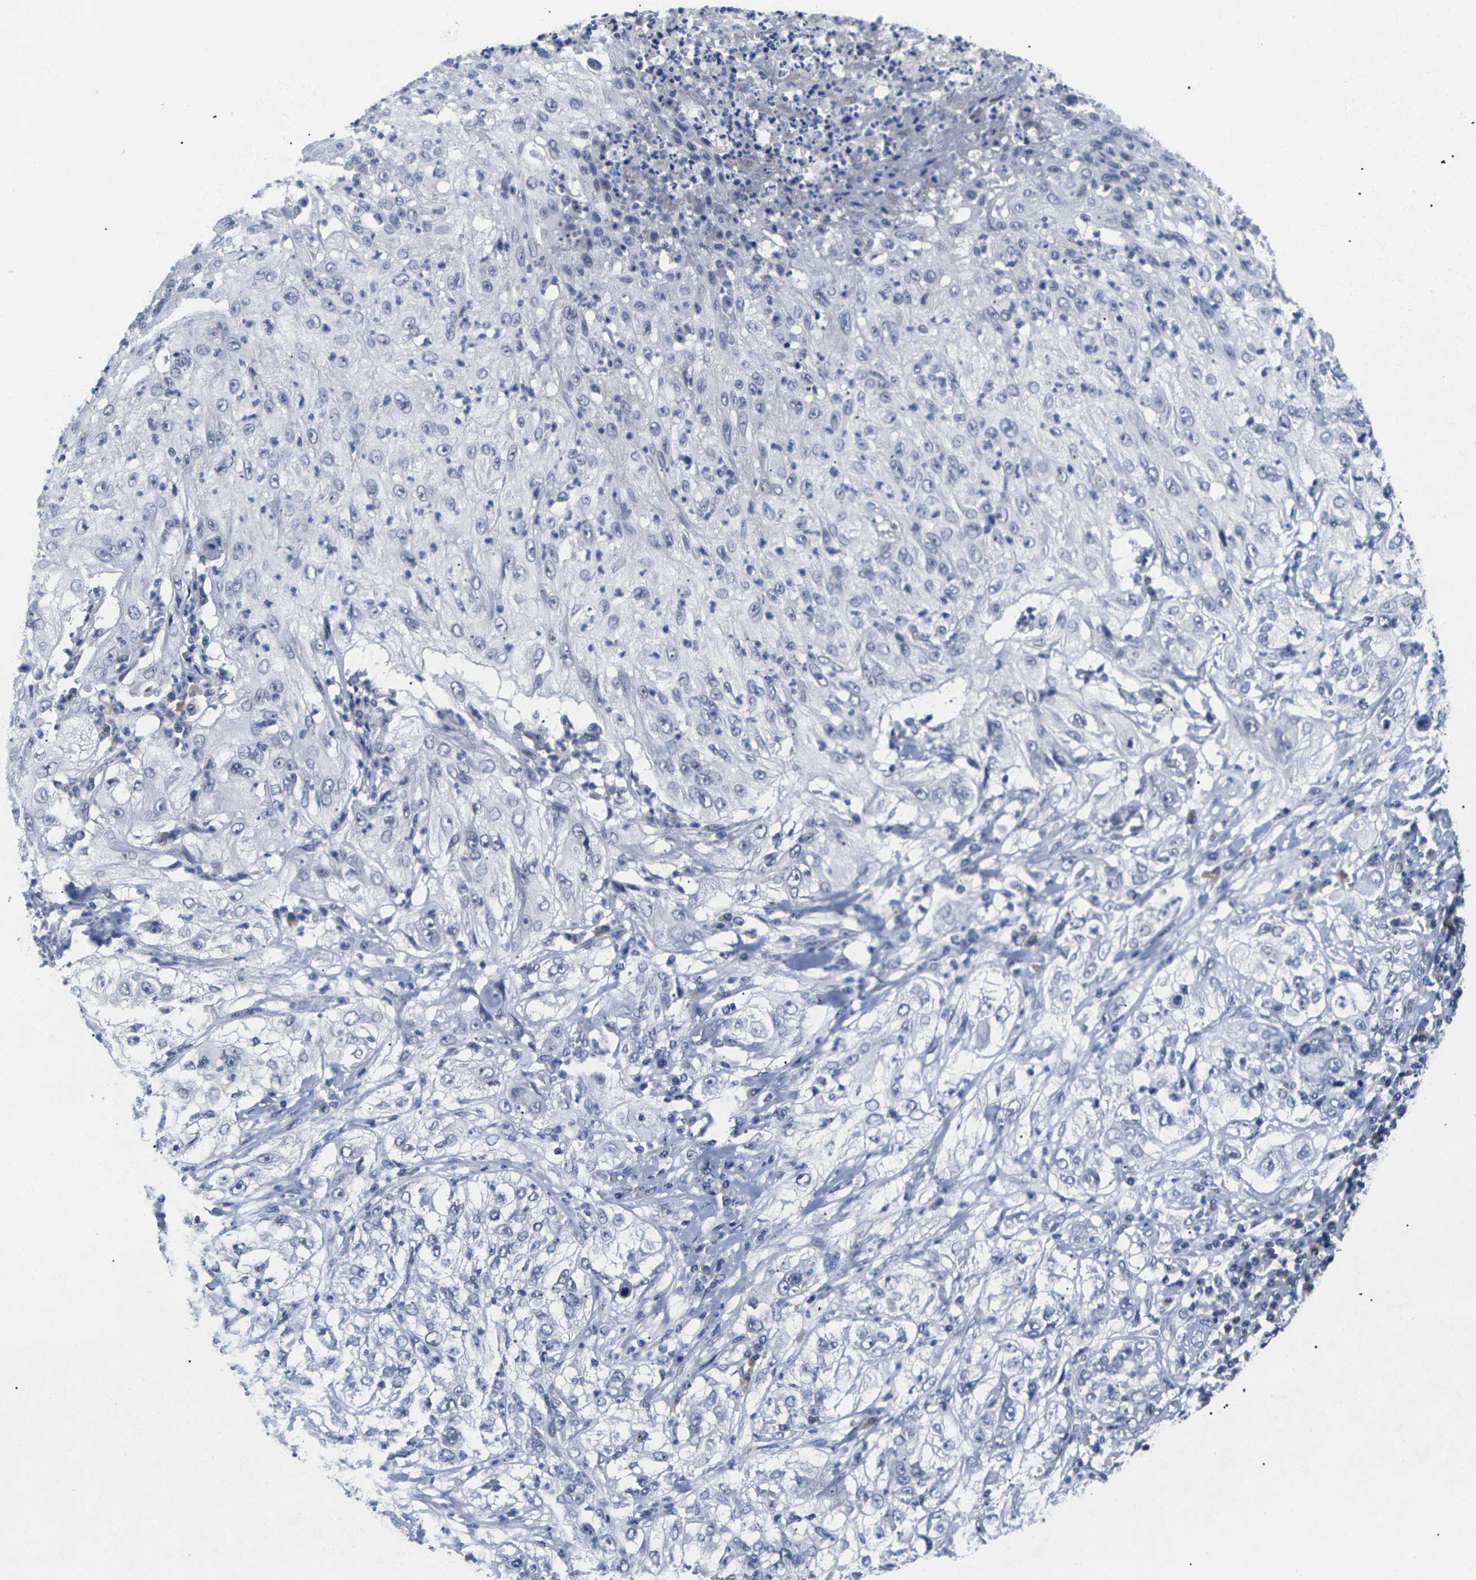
{"staining": {"intensity": "negative", "quantity": "none", "location": "none"}, "tissue": "lung cancer", "cell_type": "Tumor cells", "image_type": "cancer", "snomed": [{"axis": "morphology", "description": "Inflammation, NOS"}, {"axis": "morphology", "description": "Squamous cell carcinoma, NOS"}, {"axis": "topography", "description": "Lymph node"}, {"axis": "topography", "description": "Soft tissue"}, {"axis": "topography", "description": "Lung"}], "caption": "Human lung cancer stained for a protein using IHC exhibits no staining in tumor cells.", "gene": "ST6GAL2", "patient": {"sex": "male", "age": 66}}